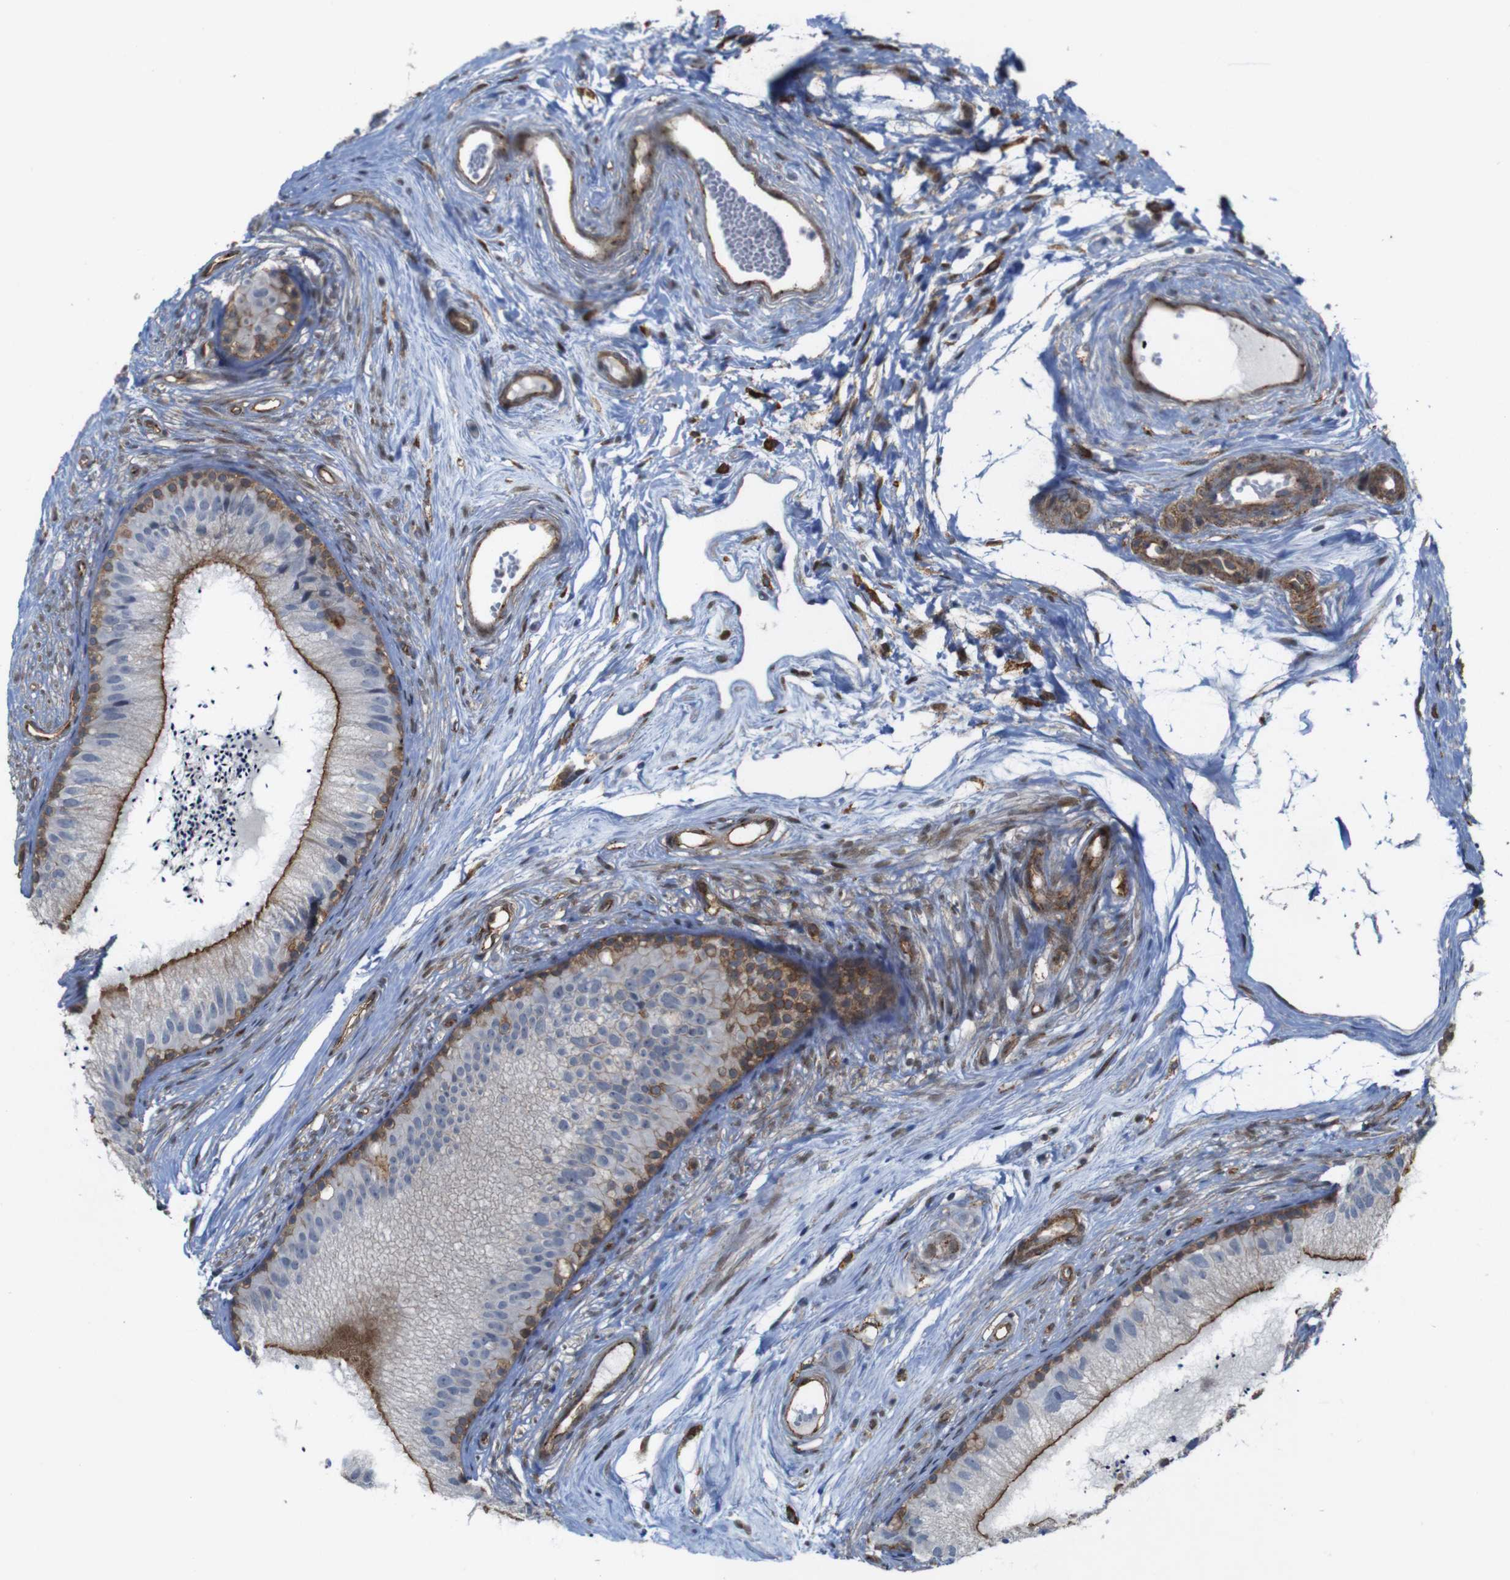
{"staining": {"intensity": "moderate", "quantity": "25%-75%", "location": "cytoplasmic/membranous,nuclear"}, "tissue": "epididymis", "cell_type": "Glandular cells", "image_type": "normal", "snomed": [{"axis": "morphology", "description": "Normal tissue, NOS"}, {"axis": "topography", "description": "Epididymis"}], "caption": "This micrograph exhibits IHC staining of normal human epididymis, with medium moderate cytoplasmic/membranous,nuclear staining in about 25%-75% of glandular cells.", "gene": "PTGER4", "patient": {"sex": "male", "age": 56}}